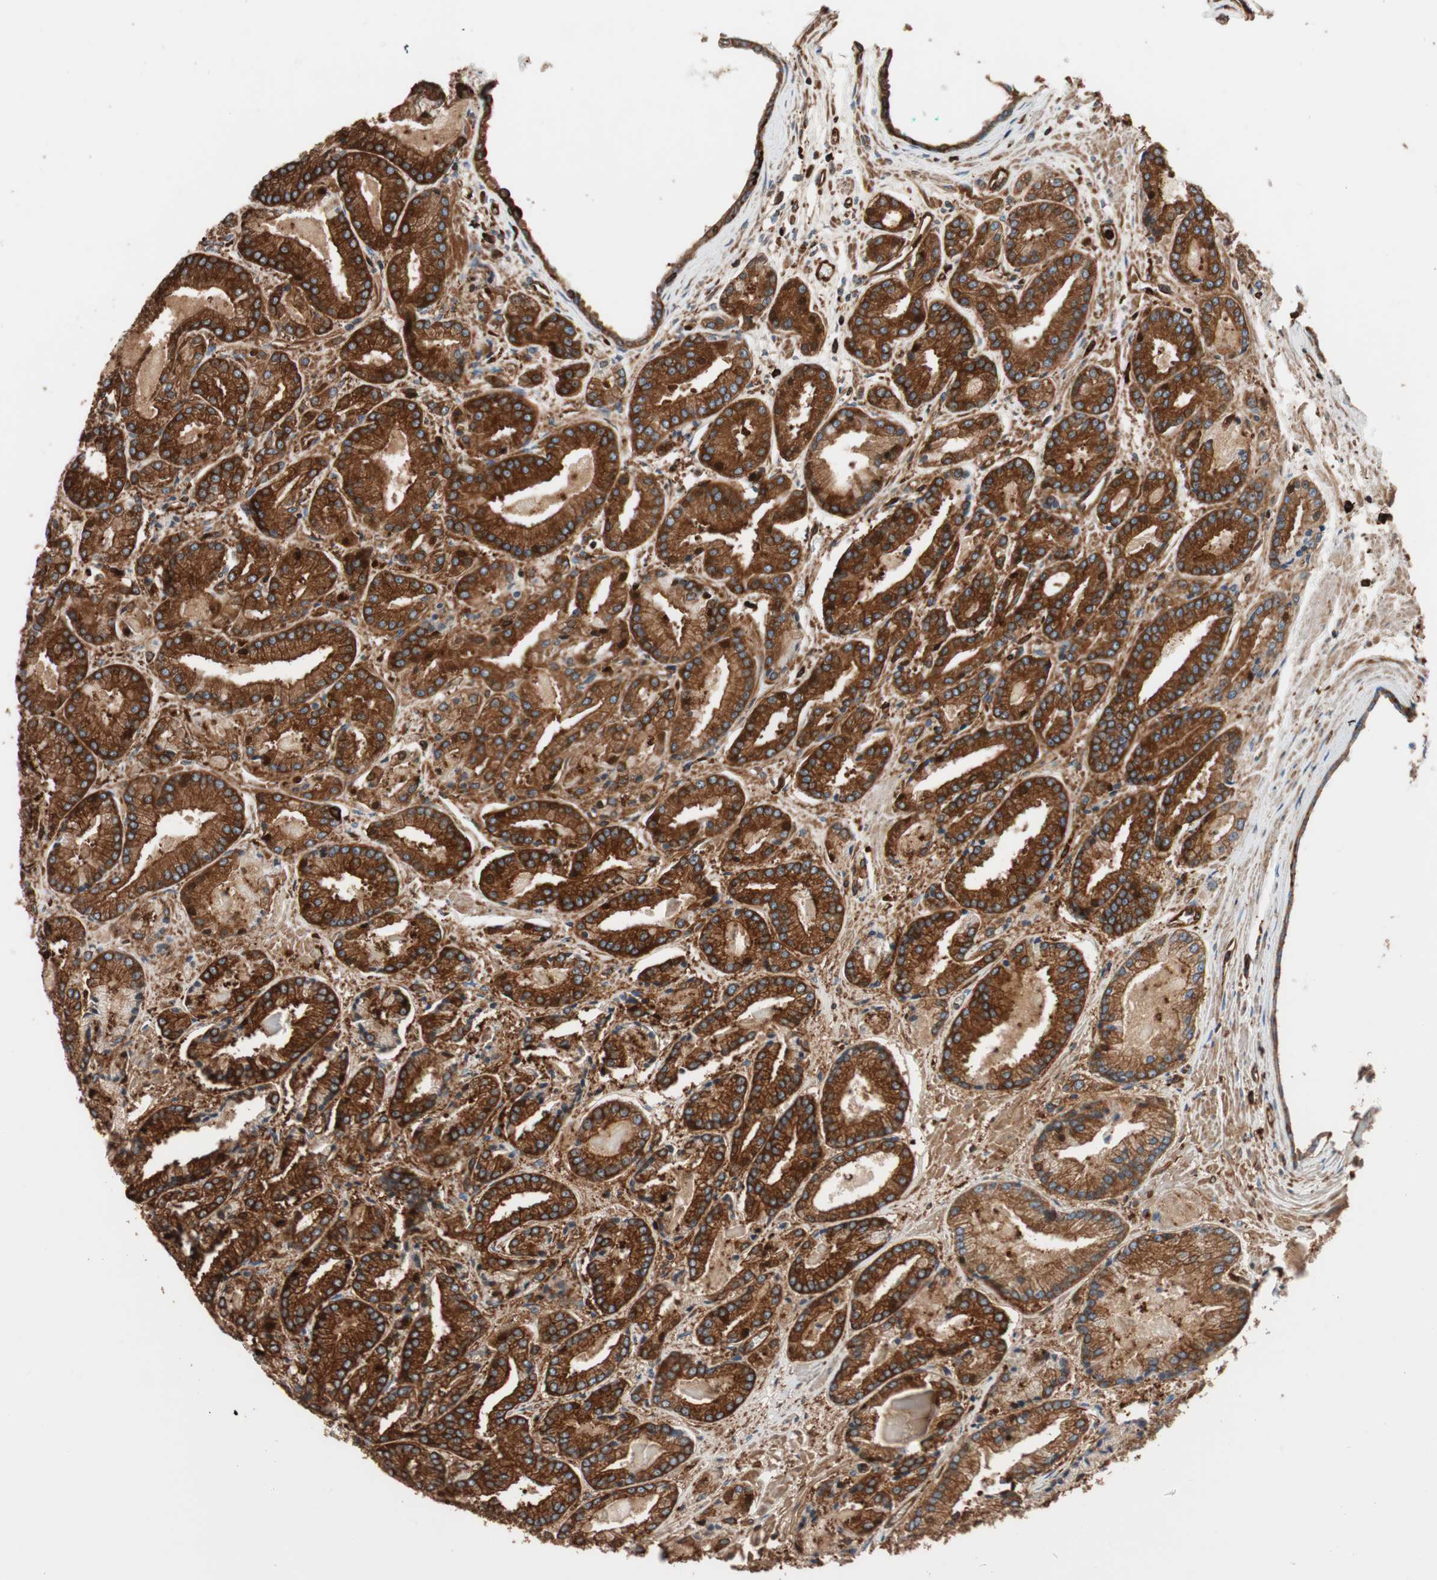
{"staining": {"intensity": "strong", "quantity": ">75%", "location": "cytoplasmic/membranous"}, "tissue": "prostate cancer", "cell_type": "Tumor cells", "image_type": "cancer", "snomed": [{"axis": "morphology", "description": "Adenocarcinoma, Low grade"}, {"axis": "topography", "description": "Prostate"}], "caption": "Approximately >75% of tumor cells in prostate cancer display strong cytoplasmic/membranous protein expression as visualized by brown immunohistochemical staining.", "gene": "VASP", "patient": {"sex": "male", "age": 59}}